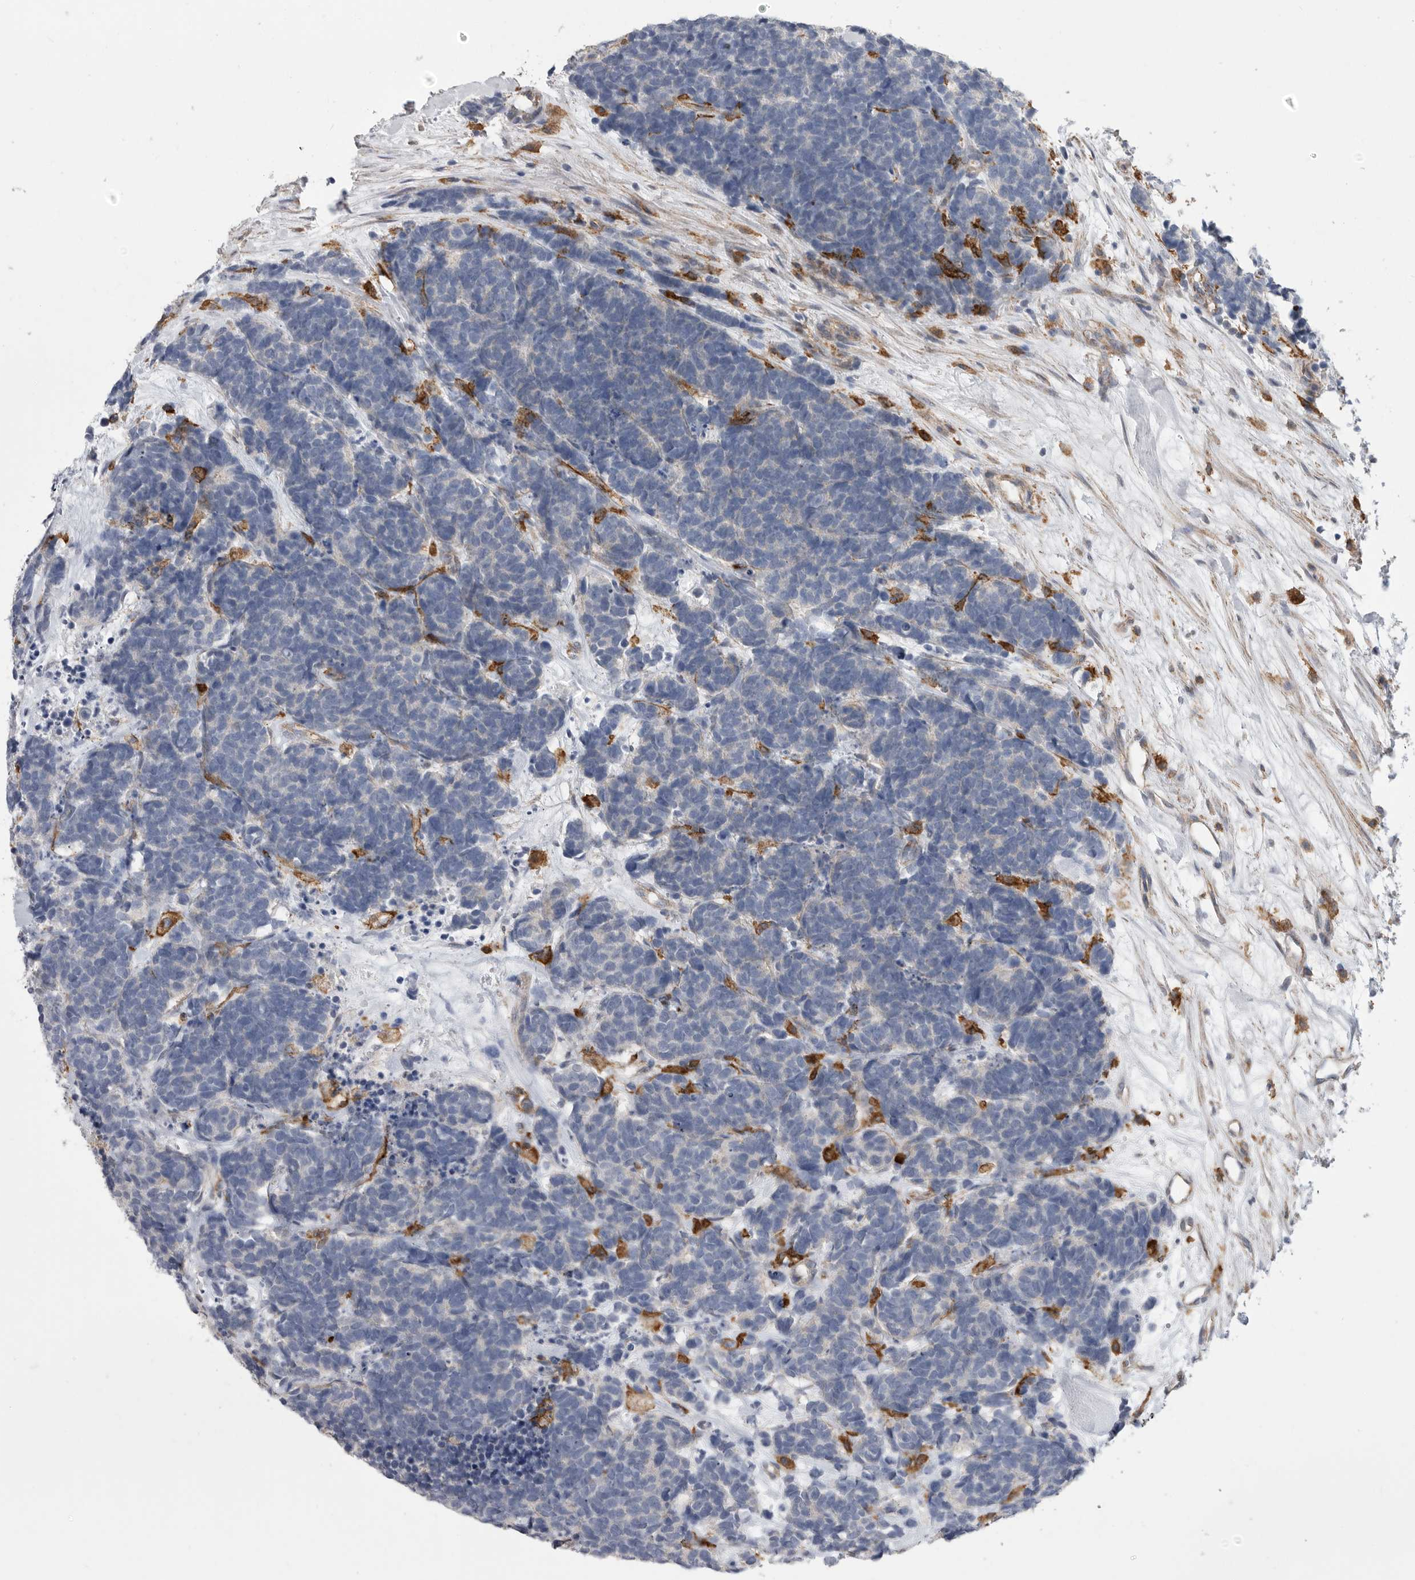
{"staining": {"intensity": "negative", "quantity": "none", "location": "none"}, "tissue": "carcinoid", "cell_type": "Tumor cells", "image_type": "cancer", "snomed": [{"axis": "morphology", "description": "Carcinoma, NOS"}, {"axis": "morphology", "description": "Carcinoid, malignant, NOS"}, {"axis": "topography", "description": "Urinary bladder"}], "caption": "The micrograph displays no significant expression in tumor cells of malignant carcinoid.", "gene": "SIGLEC10", "patient": {"sex": "male", "age": 57}}